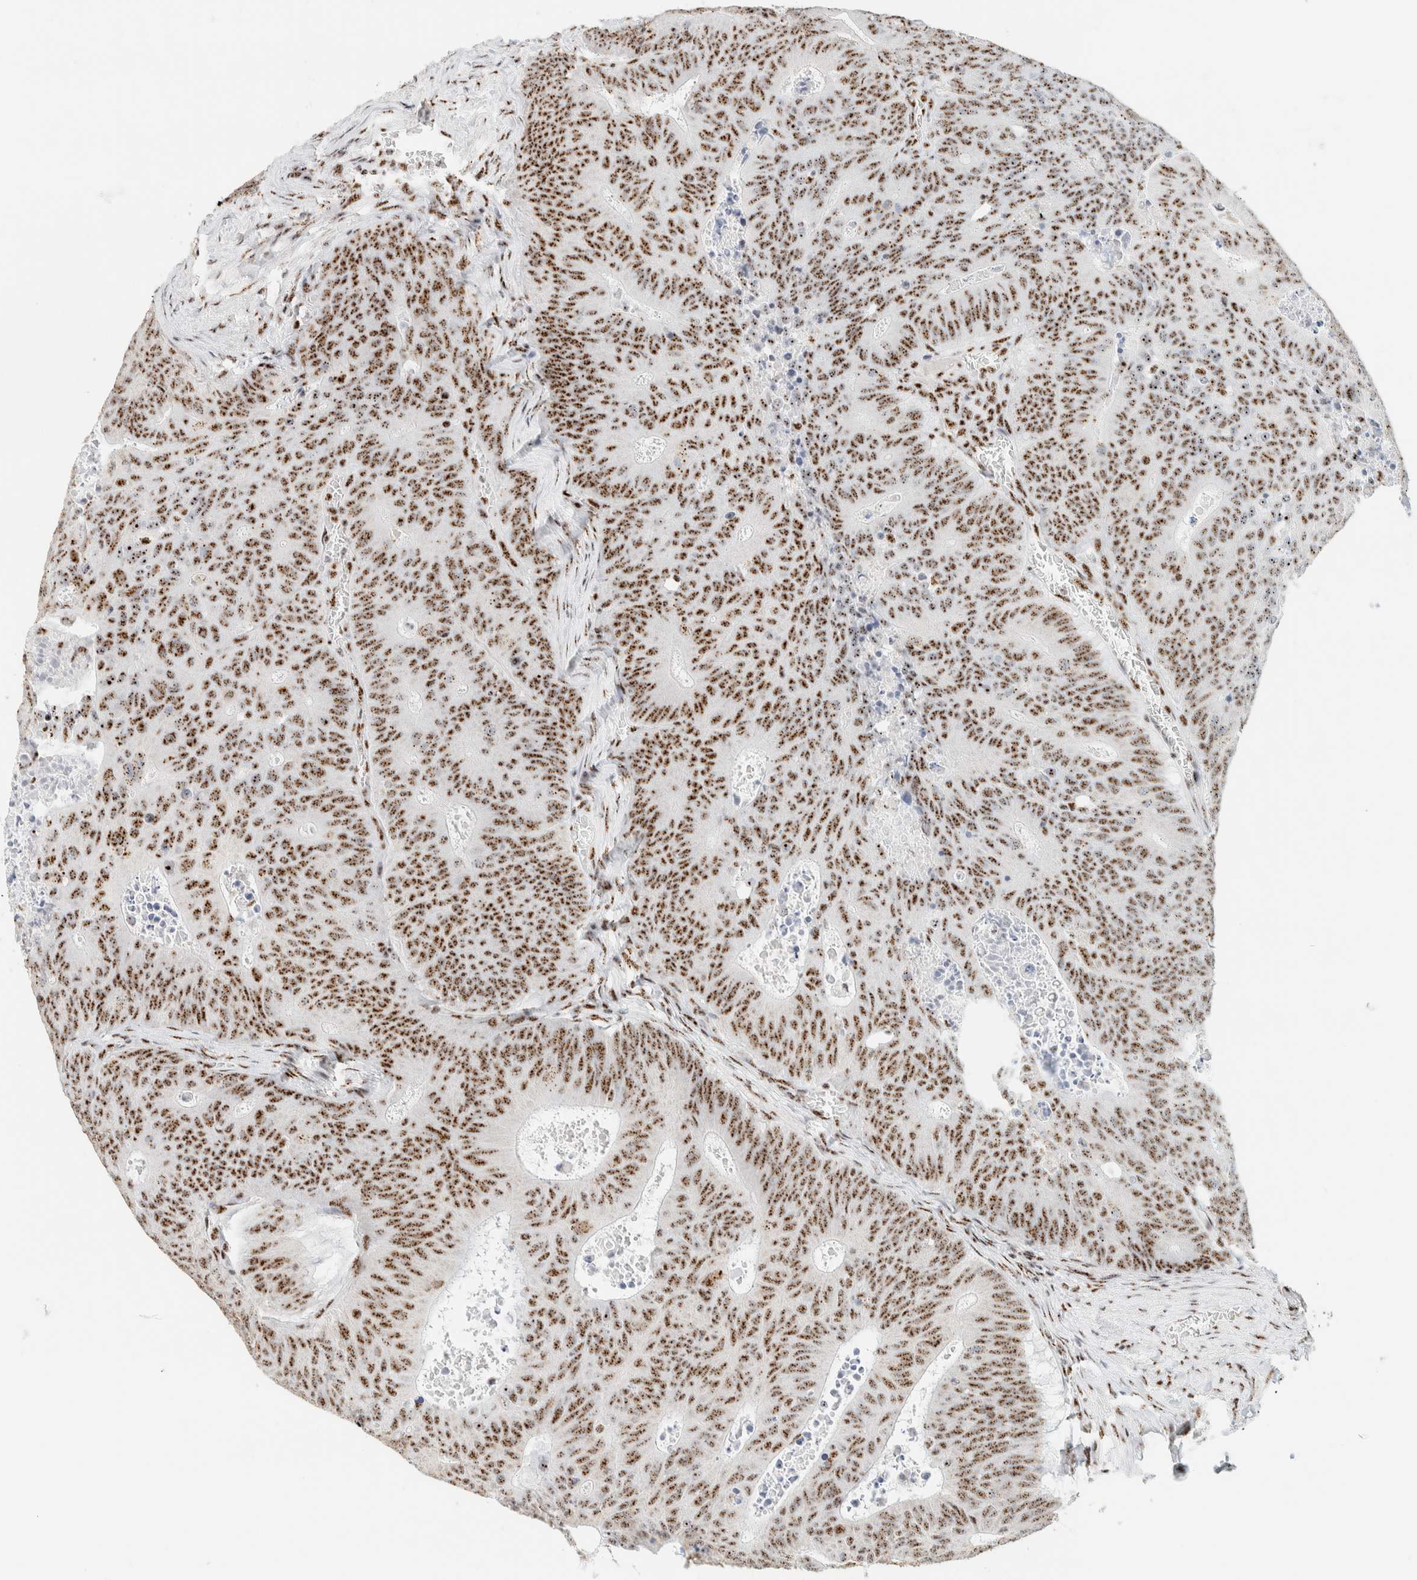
{"staining": {"intensity": "moderate", "quantity": ">75%", "location": "nuclear"}, "tissue": "colorectal cancer", "cell_type": "Tumor cells", "image_type": "cancer", "snomed": [{"axis": "morphology", "description": "Adenocarcinoma, NOS"}, {"axis": "topography", "description": "Colon"}], "caption": "This is an image of immunohistochemistry staining of adenocarcinoma (colorectal), which shows moderate staining in the nuclear of tumor cells.", "gene": "SON", "patient": {"sex": "male", "age": 87}}